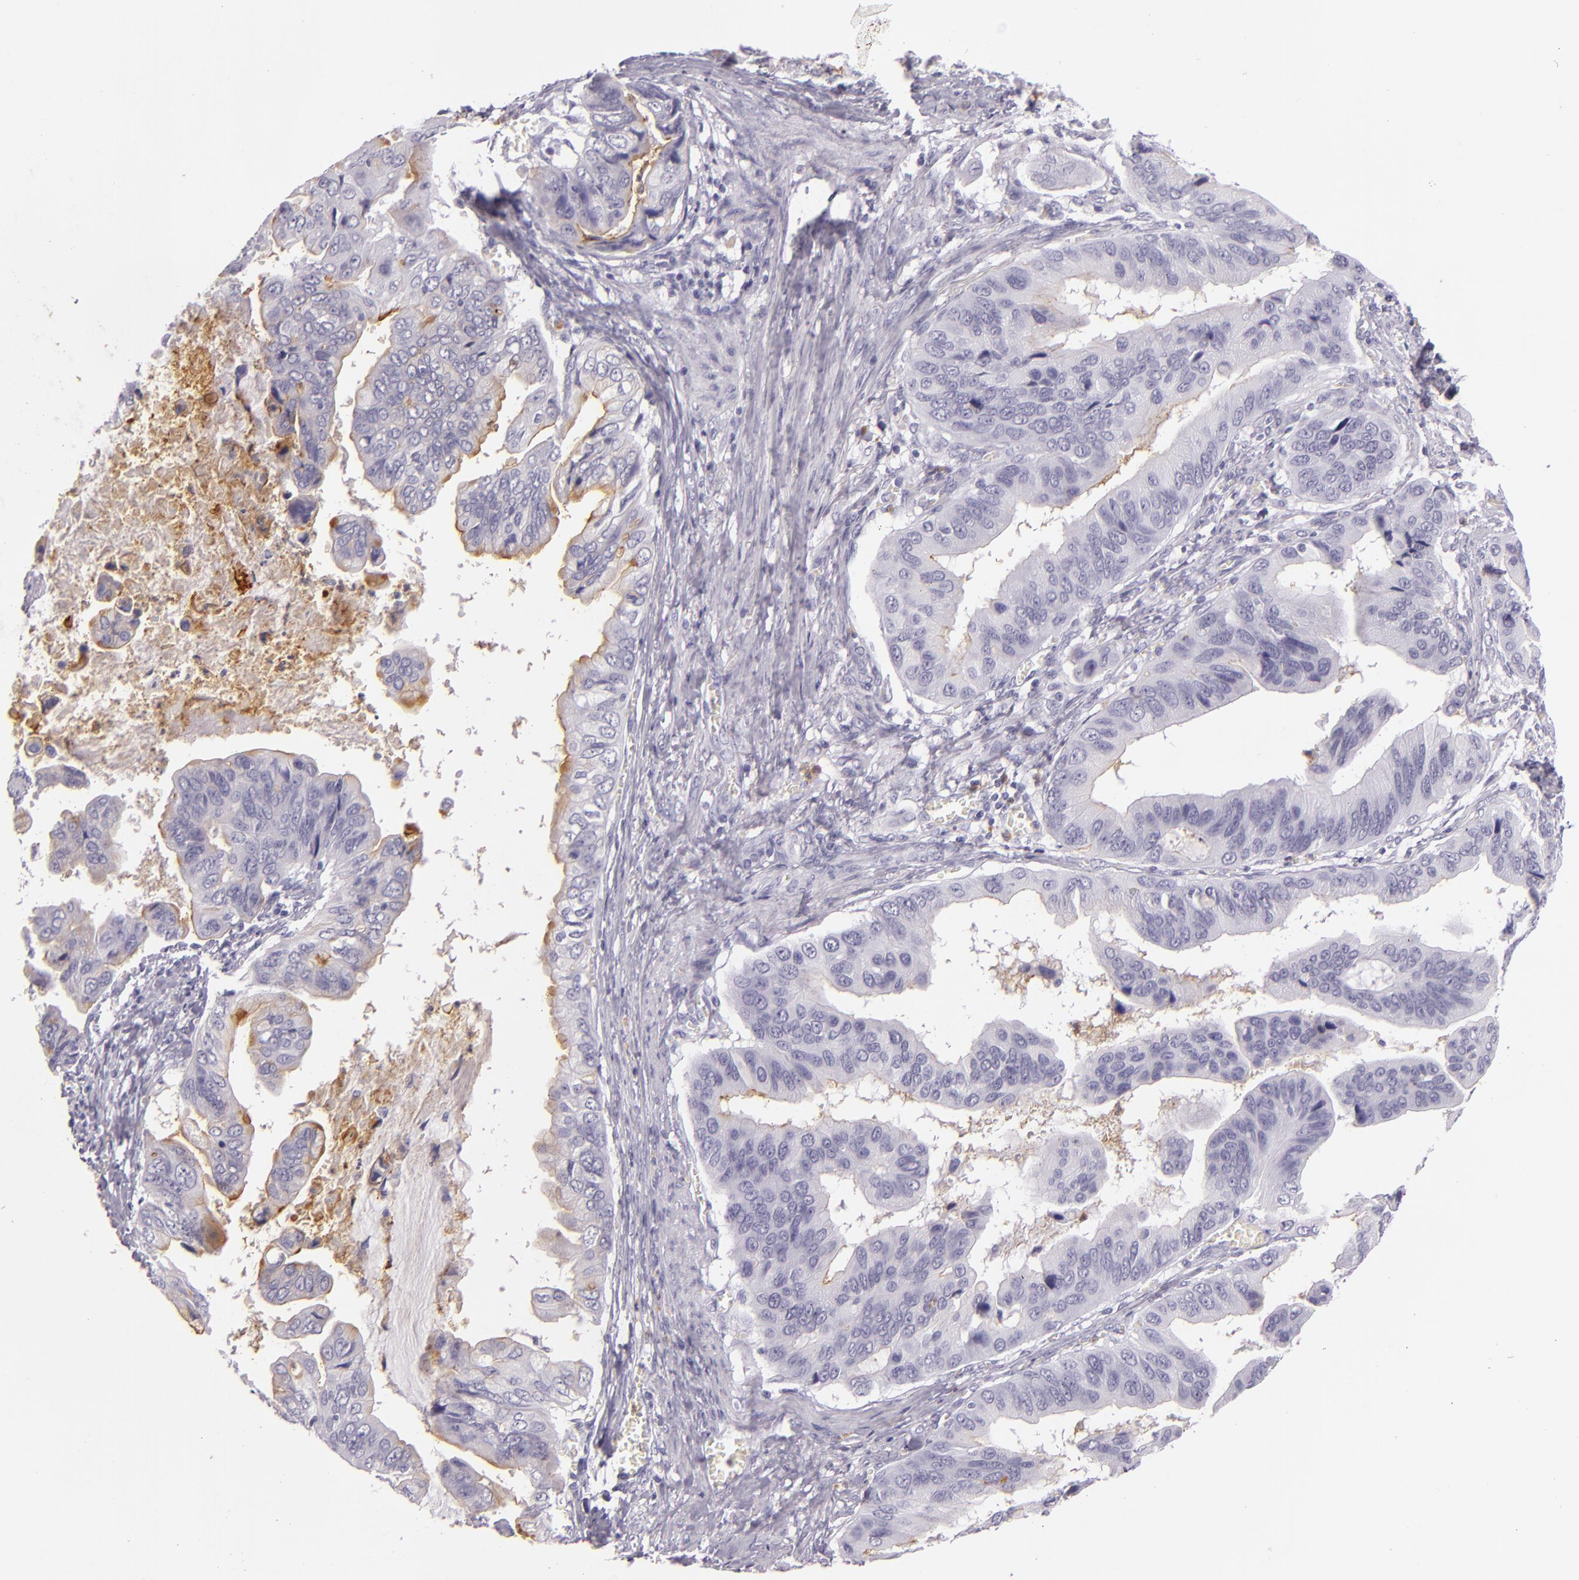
{"staining": {"intensity": "negative", "quantity": "none", "location": "none"}, "tissue": "stomach cancer", "cell_type": "Tumor cells", "image_type": "cancer", "snomed": [{"axis": "morphology", "description": "Adenocarcinoma, NOS"}, {"axis": "topography", "description": "Stomach, upper"}], "caption": "The histopathology image reveals no significant positivity in tumor cells of stomach cancer (adenocarcinoma).", "gene": "CEACAM1", "patient": {"sex": "male", "age": 80}}